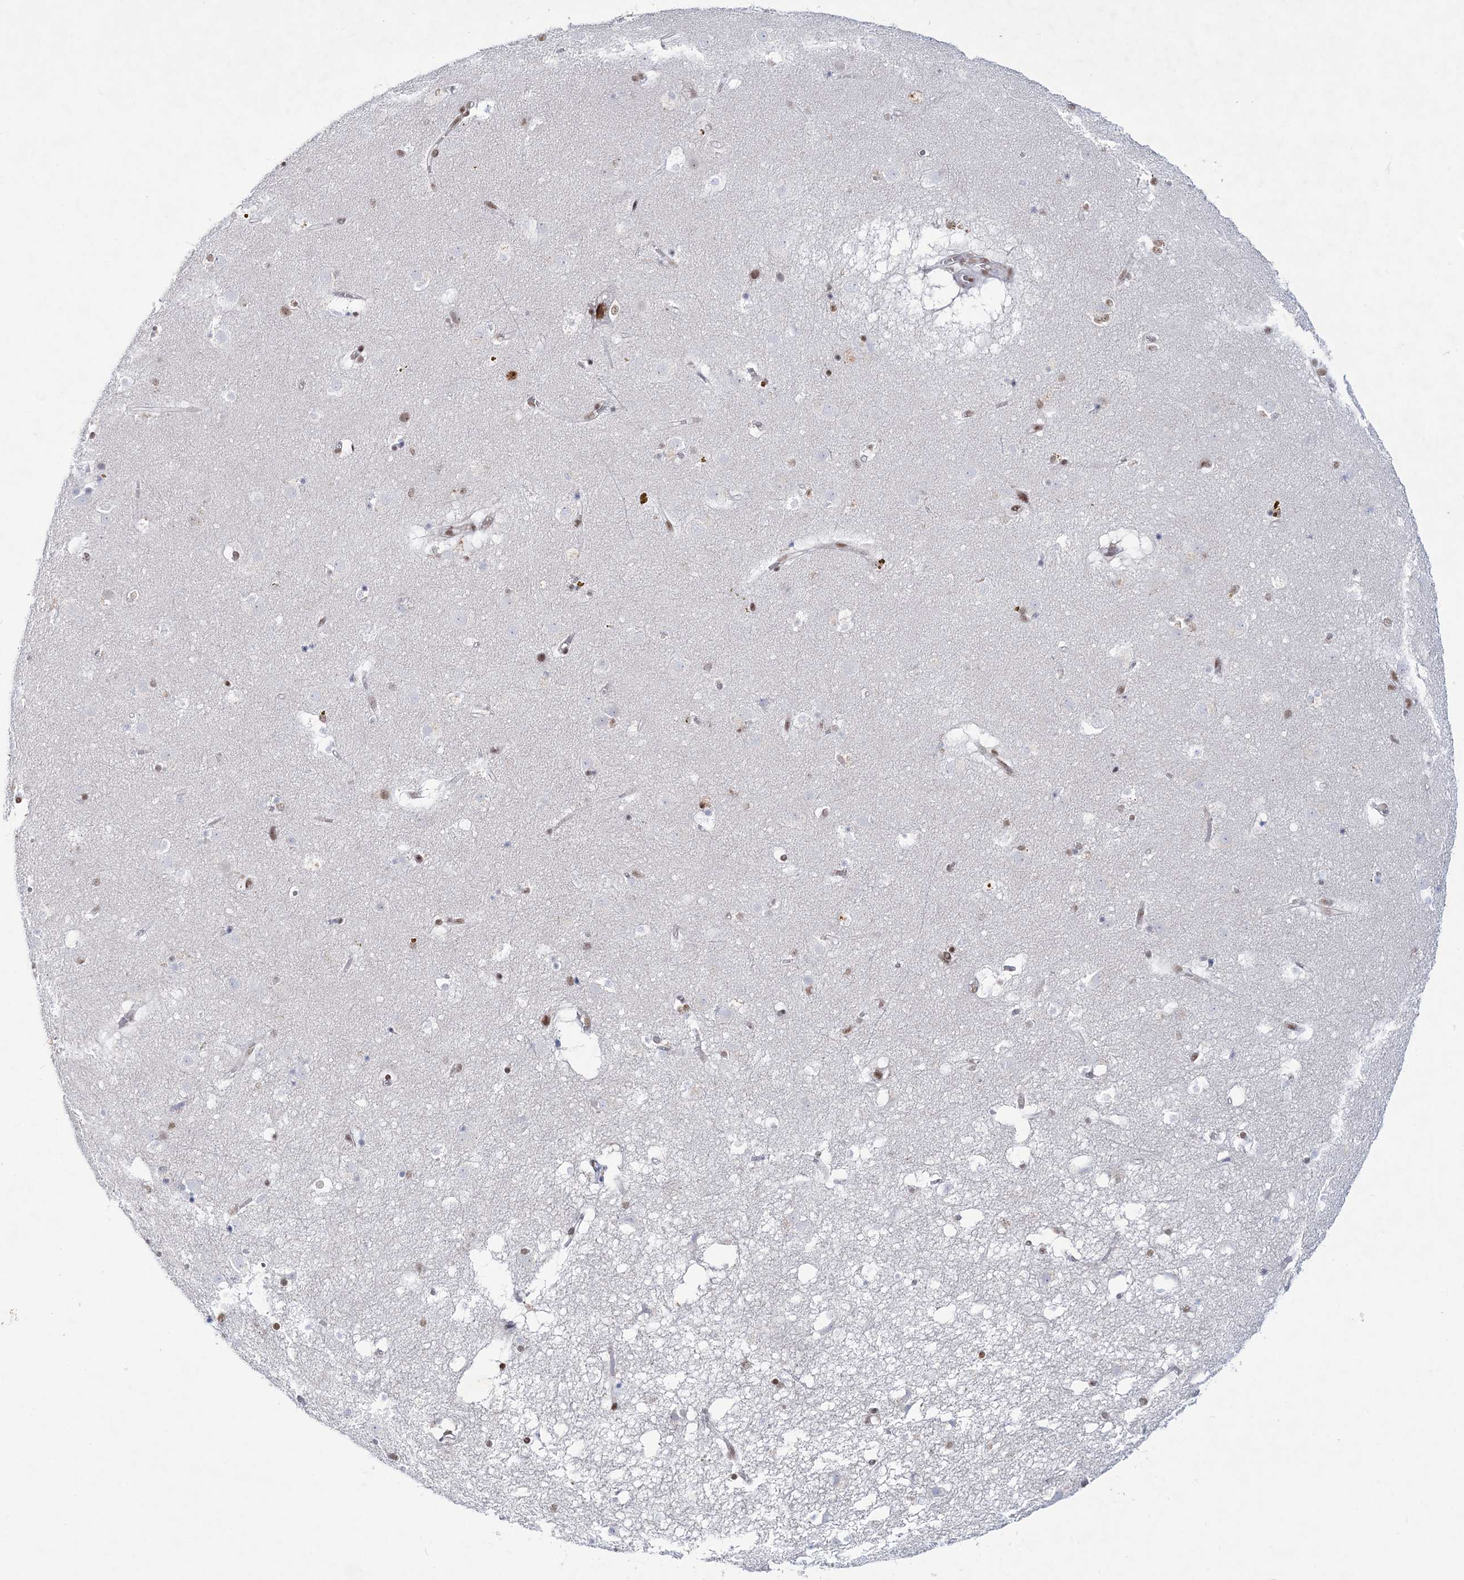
{"staining": {"intensity": "moderate", "quantity": "25%-75%", "location": "nuclear"}, "tissue": "caudate", "cell_type": "Glial cells", "image_type": "normal", "snomed": [{"axis": "morphology", "description": "Normal tissue, NOS"}, {"axis": "topography", "description": "Lateral ventricle wall"}], "caption": "A brown stain highlights moderate nuclear staining of a protein in glial cells of unremarkable human caudate. (DAB (3,3'-diaminobenzidine) IHC with brightfield microscopy, high magnification).", "gene": "LRRFIP2", "patient": {"sex": "male", "age": 70}}